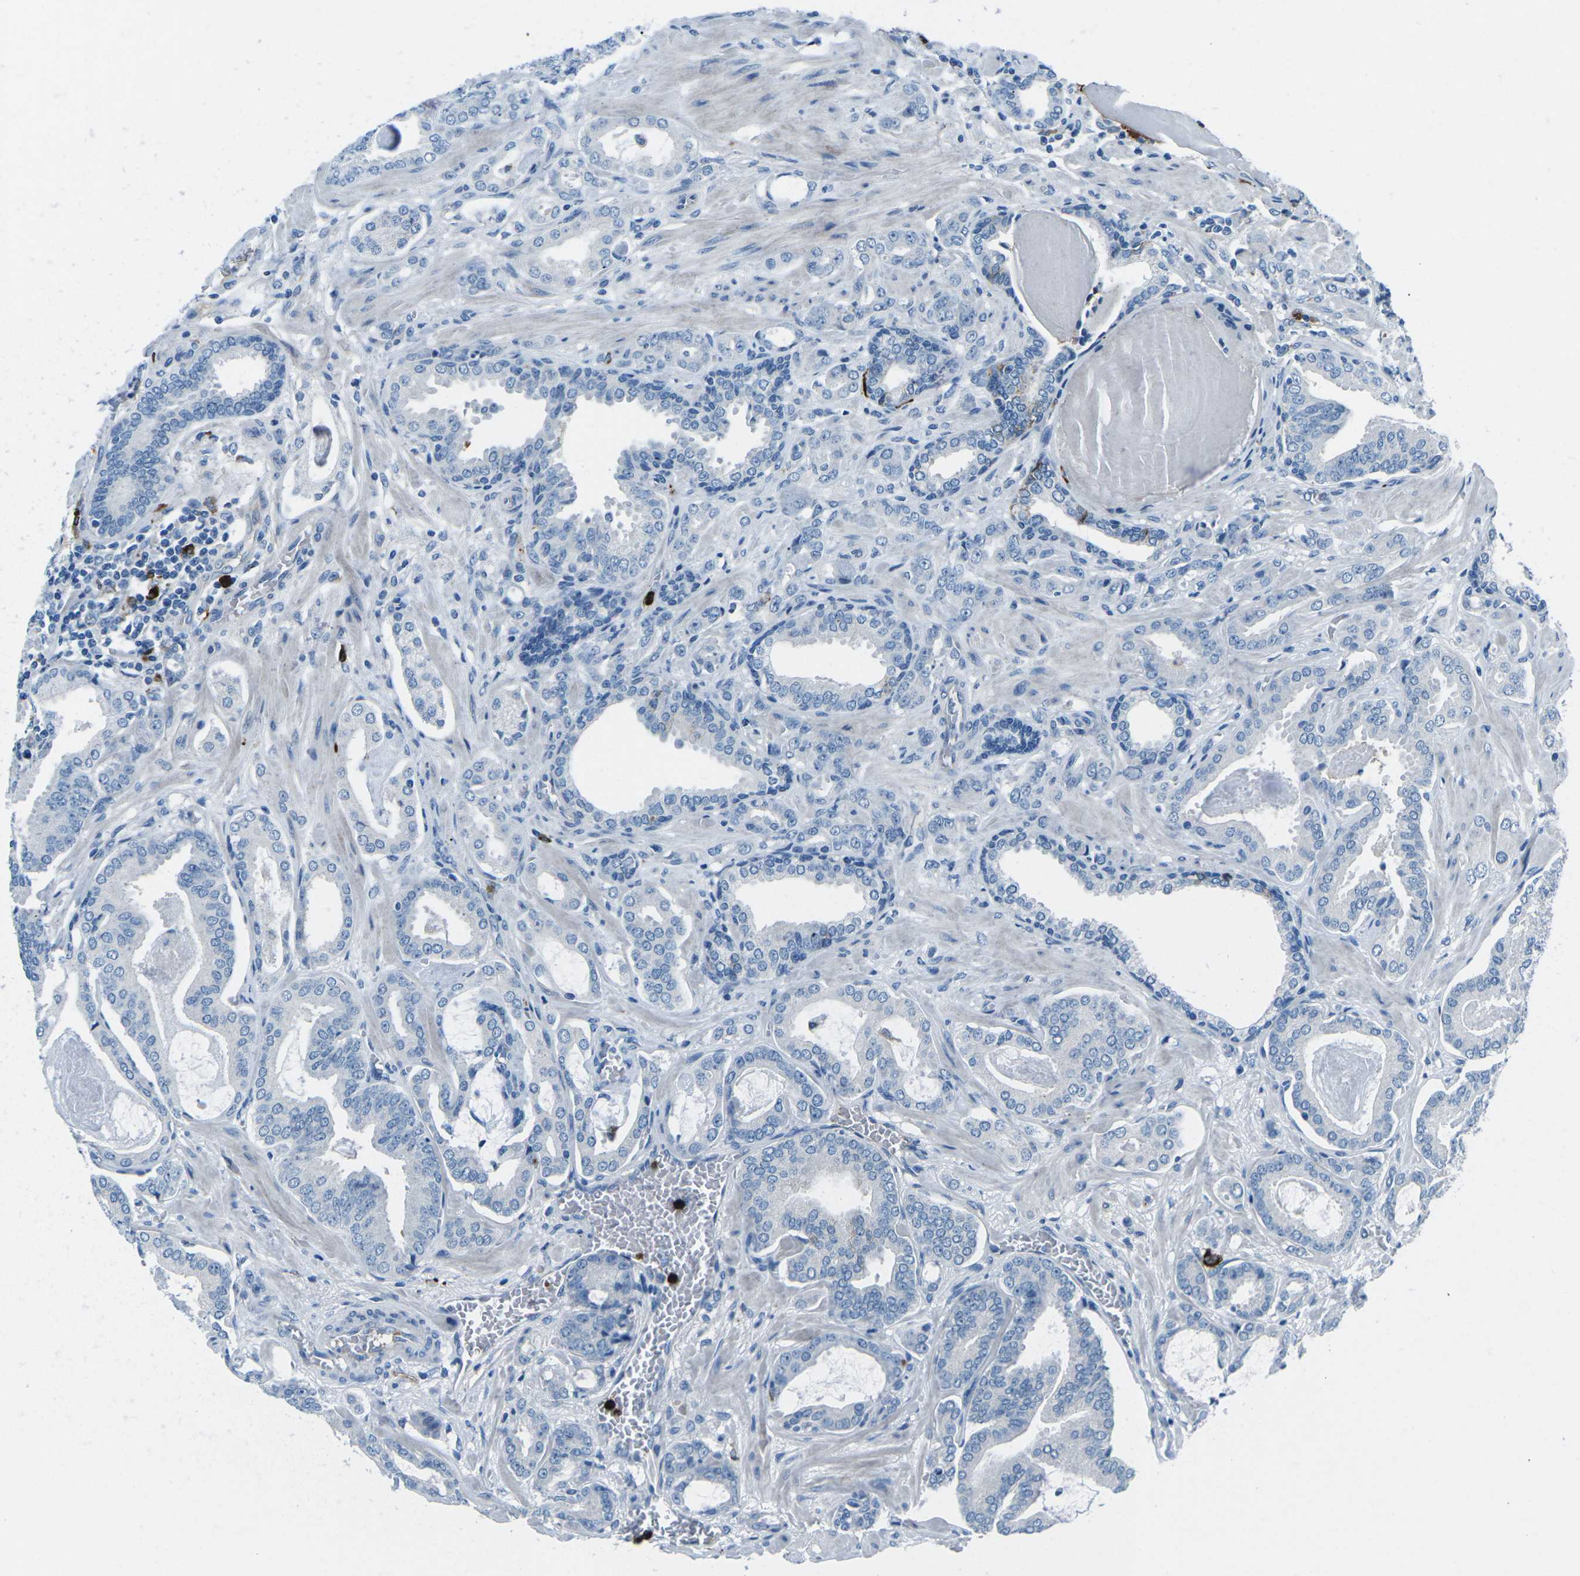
{"staining": {"intensity": "negative", "quantity": "none", "location": "none"}, "tissue": "prostate cancer", "cell_type": "Tumor cells", "image_type": "cancer", "snomed": [{"axis": "morphology", "description": "Adenocarcinoma, Low grade"}, {"axis": "topography", "description": "Prostate"}], "caption": "Immunohistochemistry (IHC) photomicrograph of human adenocarcinoma (low-grade) (prostate) stained for a protein (brown), which reveals no positivity in tumor cells.", "gene": "FCN1", "patient": {"sex": "male", "age": 53}}